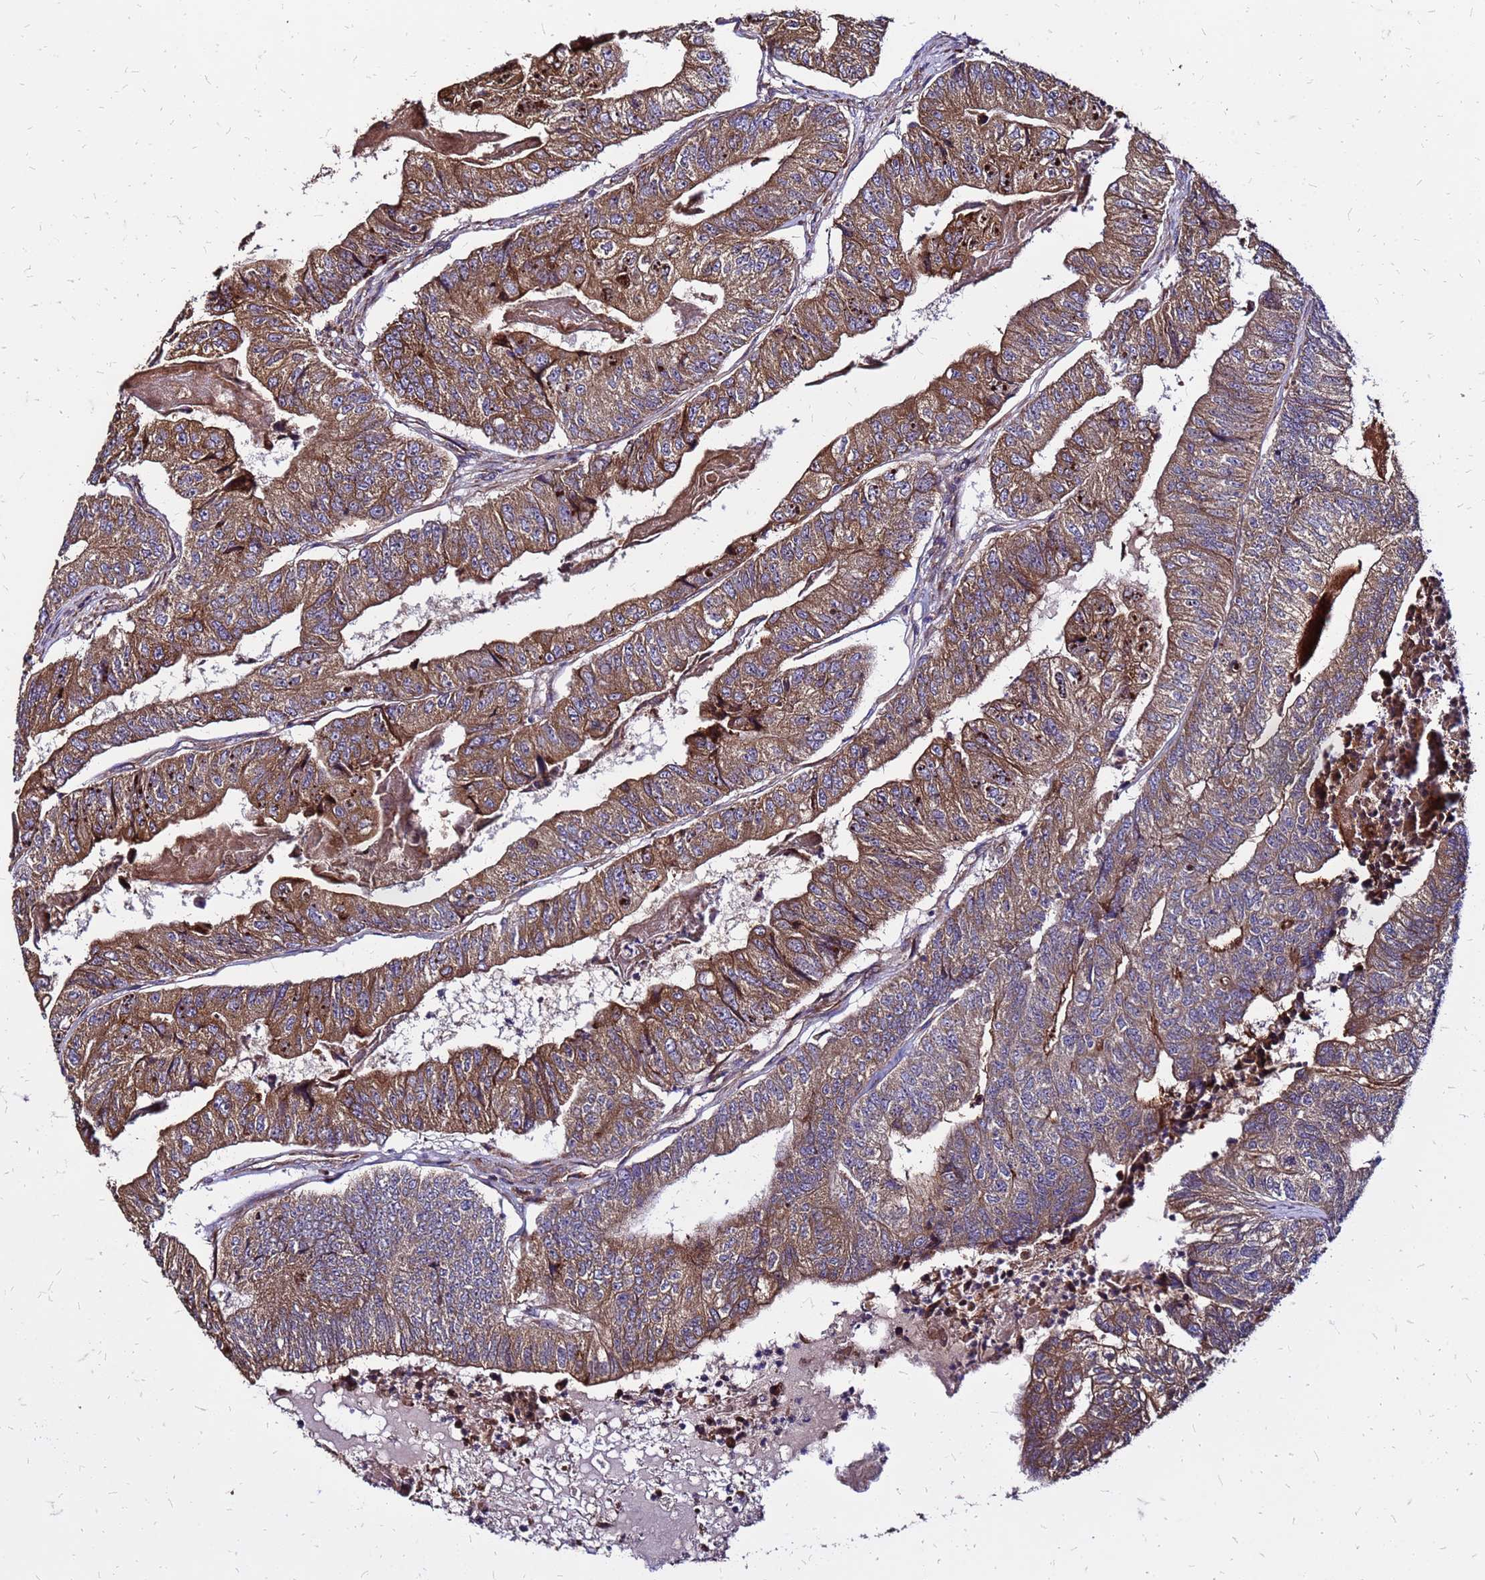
{"staining": {"intensity": "moderate", "quantity": ">75%", "location": "cytoplasmic/membranous"}, "tissue": "colorectal cancer", "cell_type": "Tumor cells", "image_type": "cancer", "snomed": [{"axis": "morphology", "description": "Adenocarcinoma, NOS"}, {"axis": "topography", "description": "Colon"}], "caption": "Colorectal cancer was stained to show a protein in brown. There is medium levels of moderate cytoplasmic/membranous expression in about >75% of tumor cells. Immunohistochemistry (ihc) stains the protein of interest in brown and the nuclei are stained blue.", "gene": "VMO1", "patient": {"sex": "female", "age": 67}}